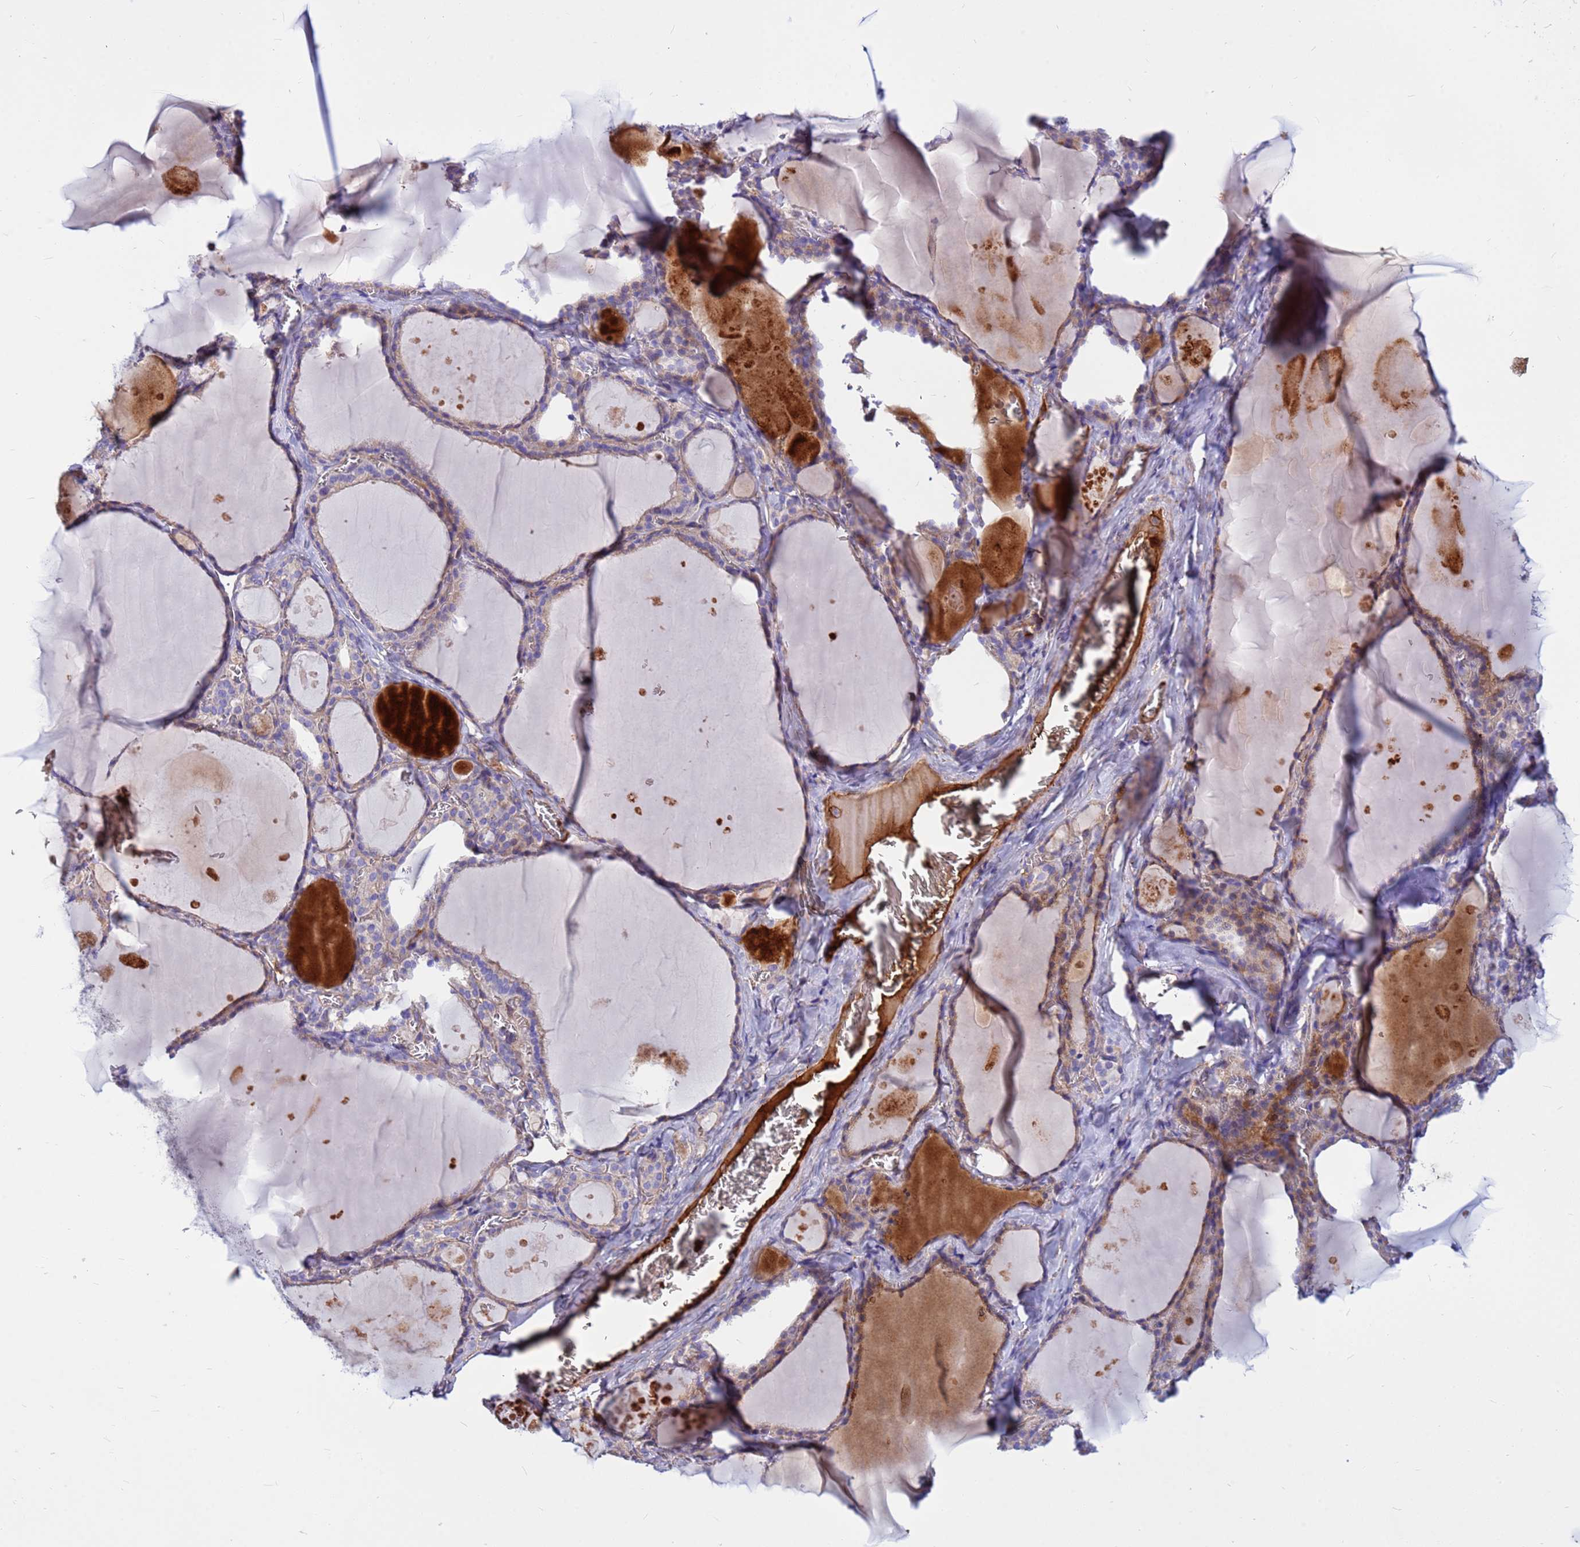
{"staining": {"intensity": "weak", "quantity": "25%-75%", "location": "cytoplasmic/membranous"}, "tissue": "thyroid gland", "cell_type": "Glandular cells", "image_type": "normal", "snomed": [{"axis": "morphology", "description": "Normal tissue, NOS"}, {"axis": "topography", "description": "Thyroid gland"}], "caption": "Glandular cells reveal low levels of weak cytoplasmic/membranous staining in approximately 25%-75% of cells in unremarkable human thyroid gland.", "gene": "CRHBP", "patient": {"sex": "male", "age": 56}}